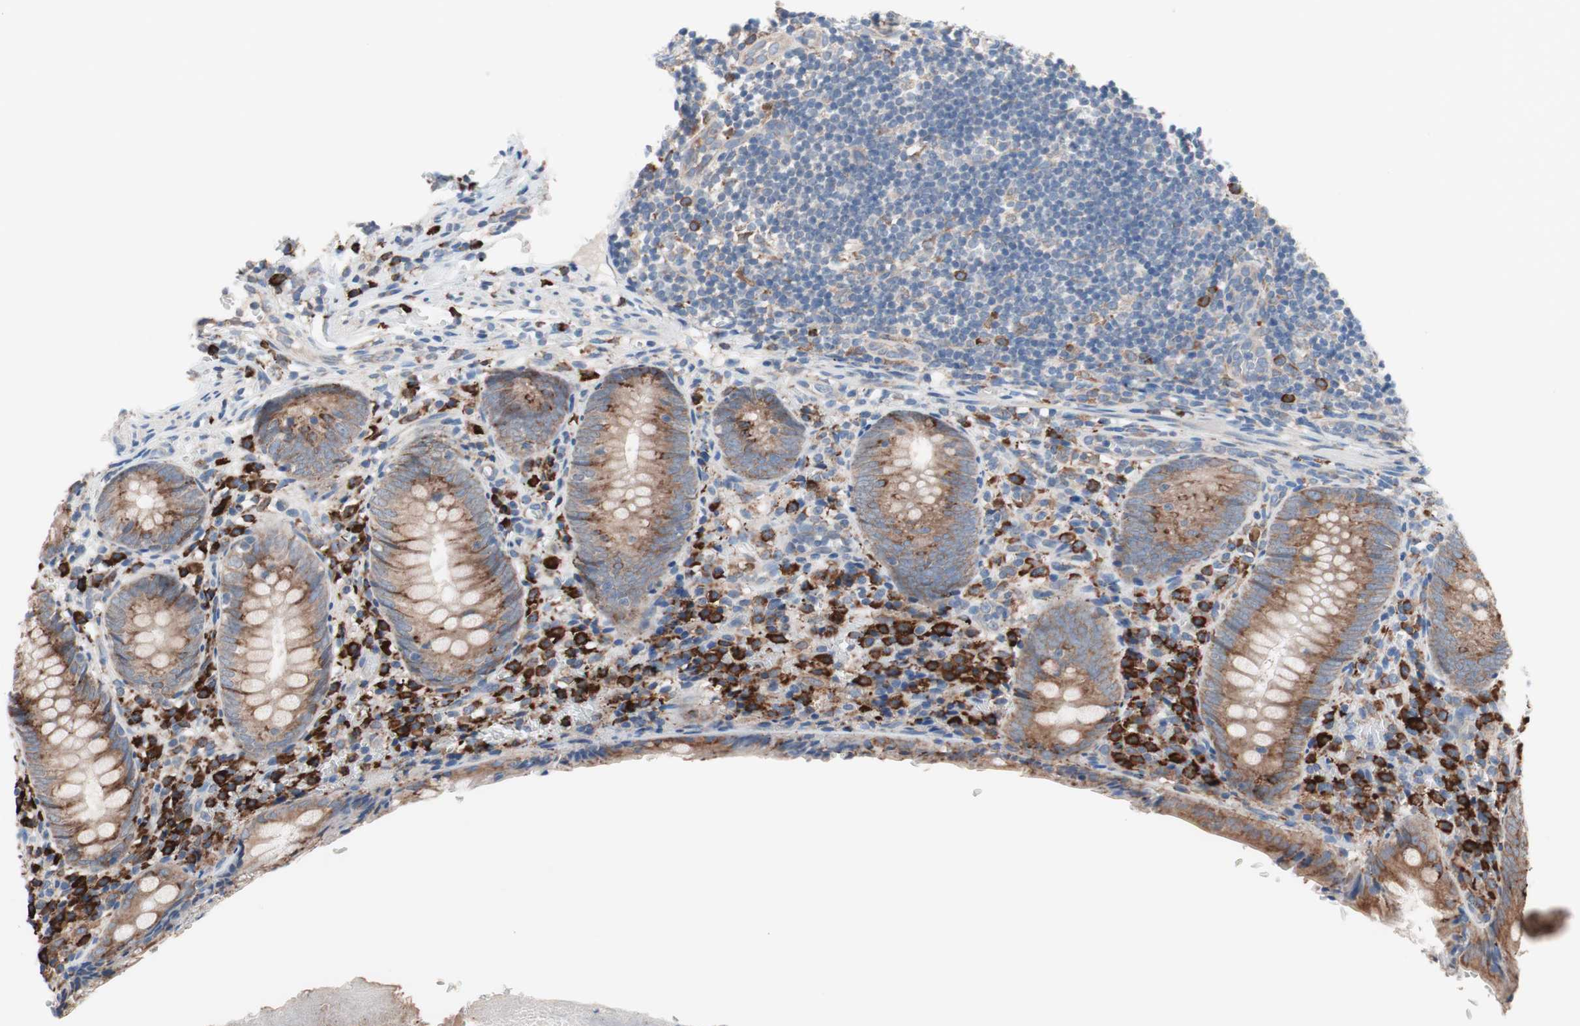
{"staining": {"intensity": "moderate", "quantity": ">75%", "location": "cytoplasmic/membranous"}, "tissue": "appendix", "cell_type": "Glandular cells", "image_type": "normal", "snomed": [{"axis": "morphology", "description": "Normal tissue, NOS"}, {"axis": "topography", "description": "Appendix"}], "caption": "Immunohistochemical staining of normal human appendix shows medium levels of moderate cytoplasmic/membranous expression in about >75% of glandular cells. (DAB IHC, brown staining for protein, blue staining for nuclei).", "gene": "SLC27A4", "patient": {"sex": "female", "age": 10}}